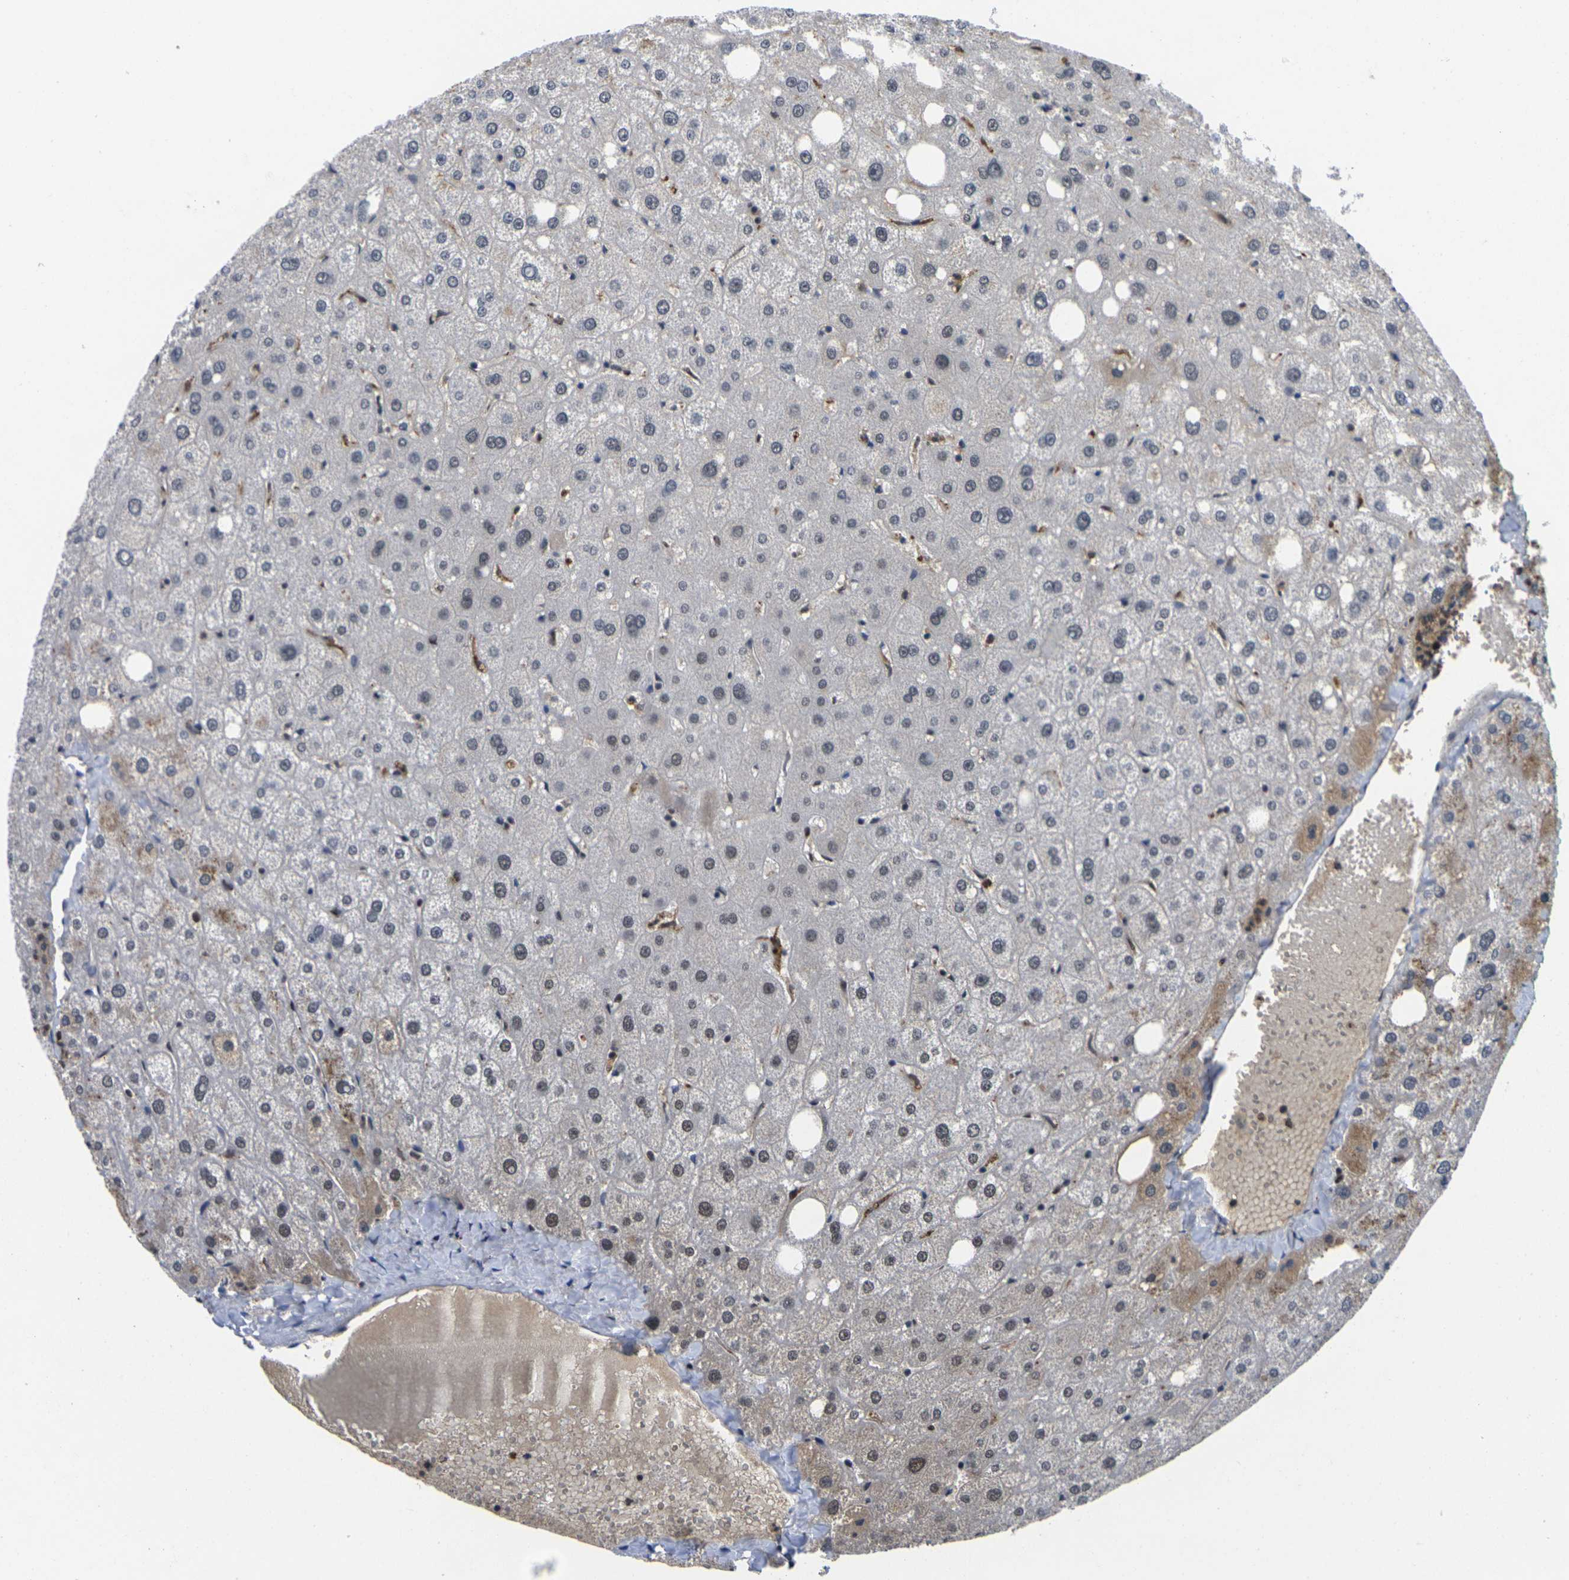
{"staining": {"intensity": "negative", "quantity": "none", "location": "none"}, "tissue": "liver", "cell_type": "Cholangiocytes", "image_type": "normal", "snomed": [{"axis": "morphology", "description": "Normal tissue, NOS"}, {"axis": "topography", "description": "Liver"}], "caption": "Unremarkable liver was stained to show a protein in brown. There is no significant staining in cholangiocytes. (DAB (3,3'-diaminobenzidine) IHC visualized using brightfield microscopy, high magnification).", "gene": "GTF2E1", "patient": {"sex": "male", "age": 73}}